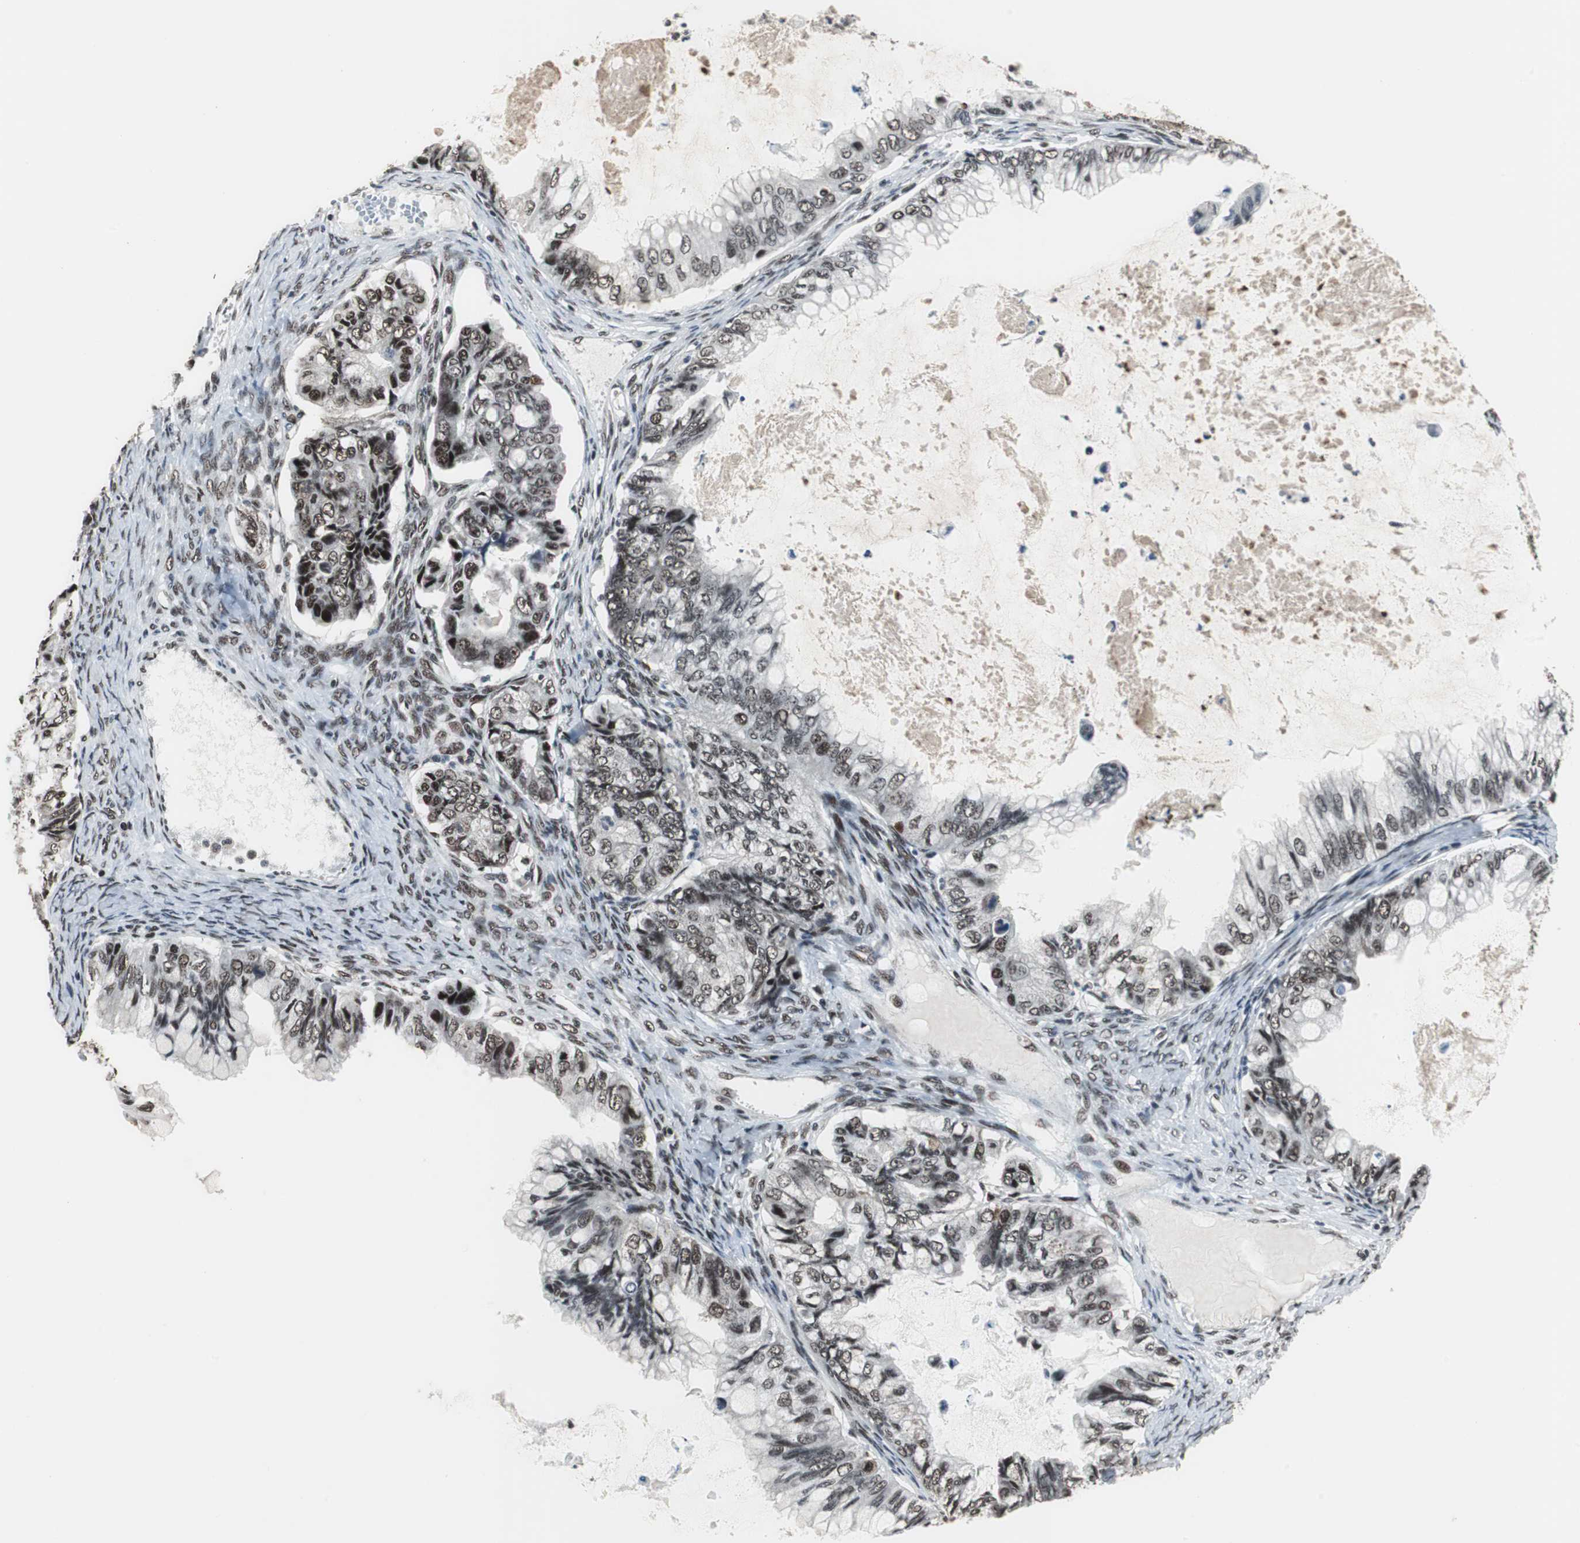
{"staining": {"intensity": "moderate", "quantity": ">75%", "location": "nuclear"}, "tissue": "ovarian cancer", "cell_type": "Tumor cells", "image_type": "cancer", "snomed": [{"axis": "morphology", "description": "Cystadenocarcinoma, mucinous, NOS"}, {"axis": "topography", "description": "Ovary"}], "caption": "The immunohistochemical stain highlights moderate nuclear expression in tumor cells of mucinous cystadenocarcinoma (ovarian) tissue. Ihc stains the protein of interest in brown and the nuclei are stained blue.", "gene": "CDK9", "patient": {"sex": "female", "age": 80}}